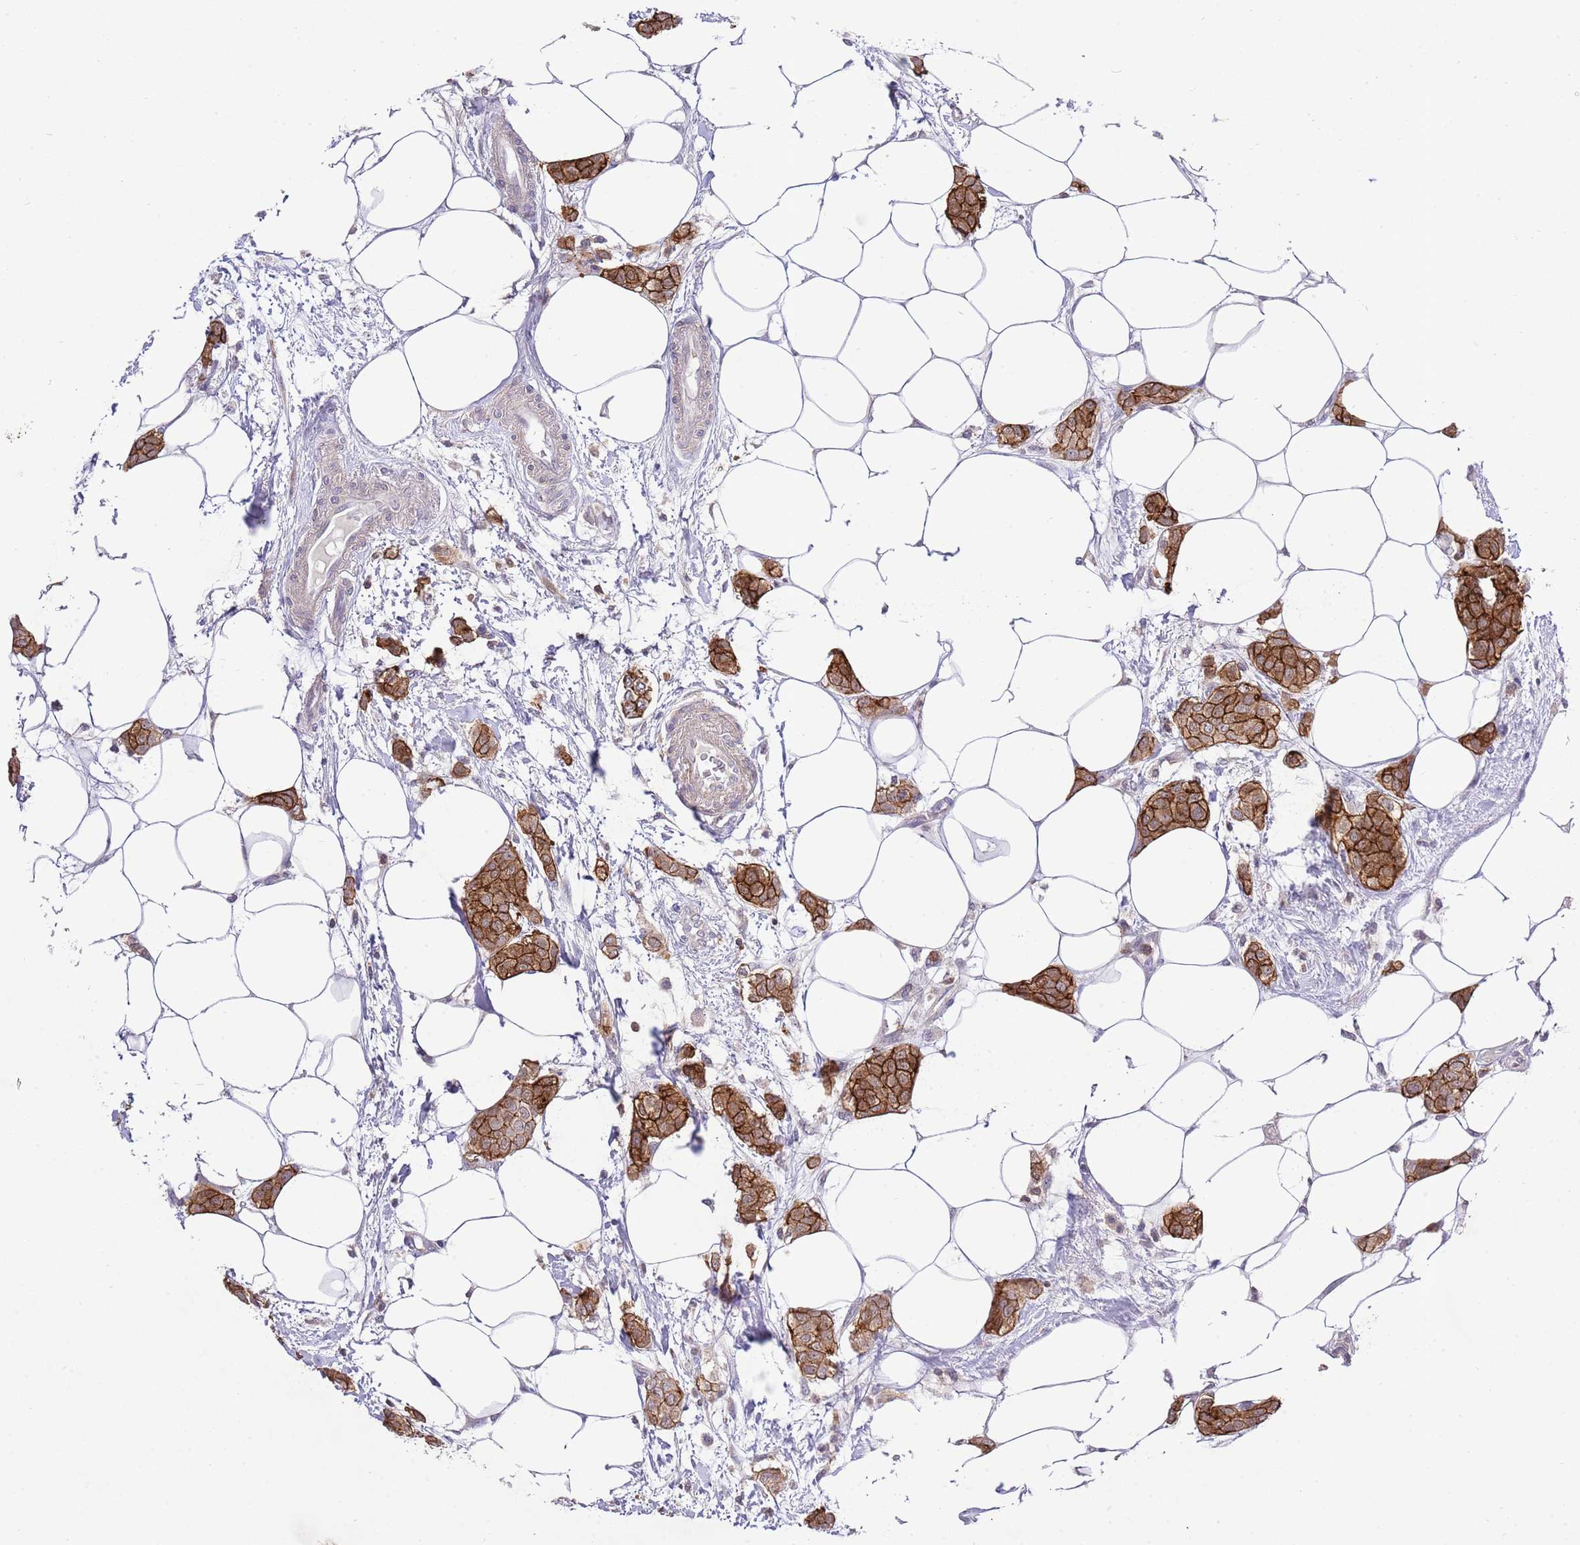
{"staining": {"intensity": "moderate", "quantity": ">75%", "location": "cytoplasmic/membranous"}, "tissue": "breast cancer", "cell_type": "Tumor cells", "image_type": "cancer", "snomed": [{"axis": "morphology", "description": "Duct carcinoma"}, {"axis": "topography", "description": "Breast"}], "caption": "The histopathology image displays immunohistochemical staining of breast cancer (invasive ductal carcinoma). There is moderate cytoplasmic/membranous positivity is identified in about >75% of tumor cells.", "gene": "EFHD1", "patient": {"sex": "female", "age": 72}}